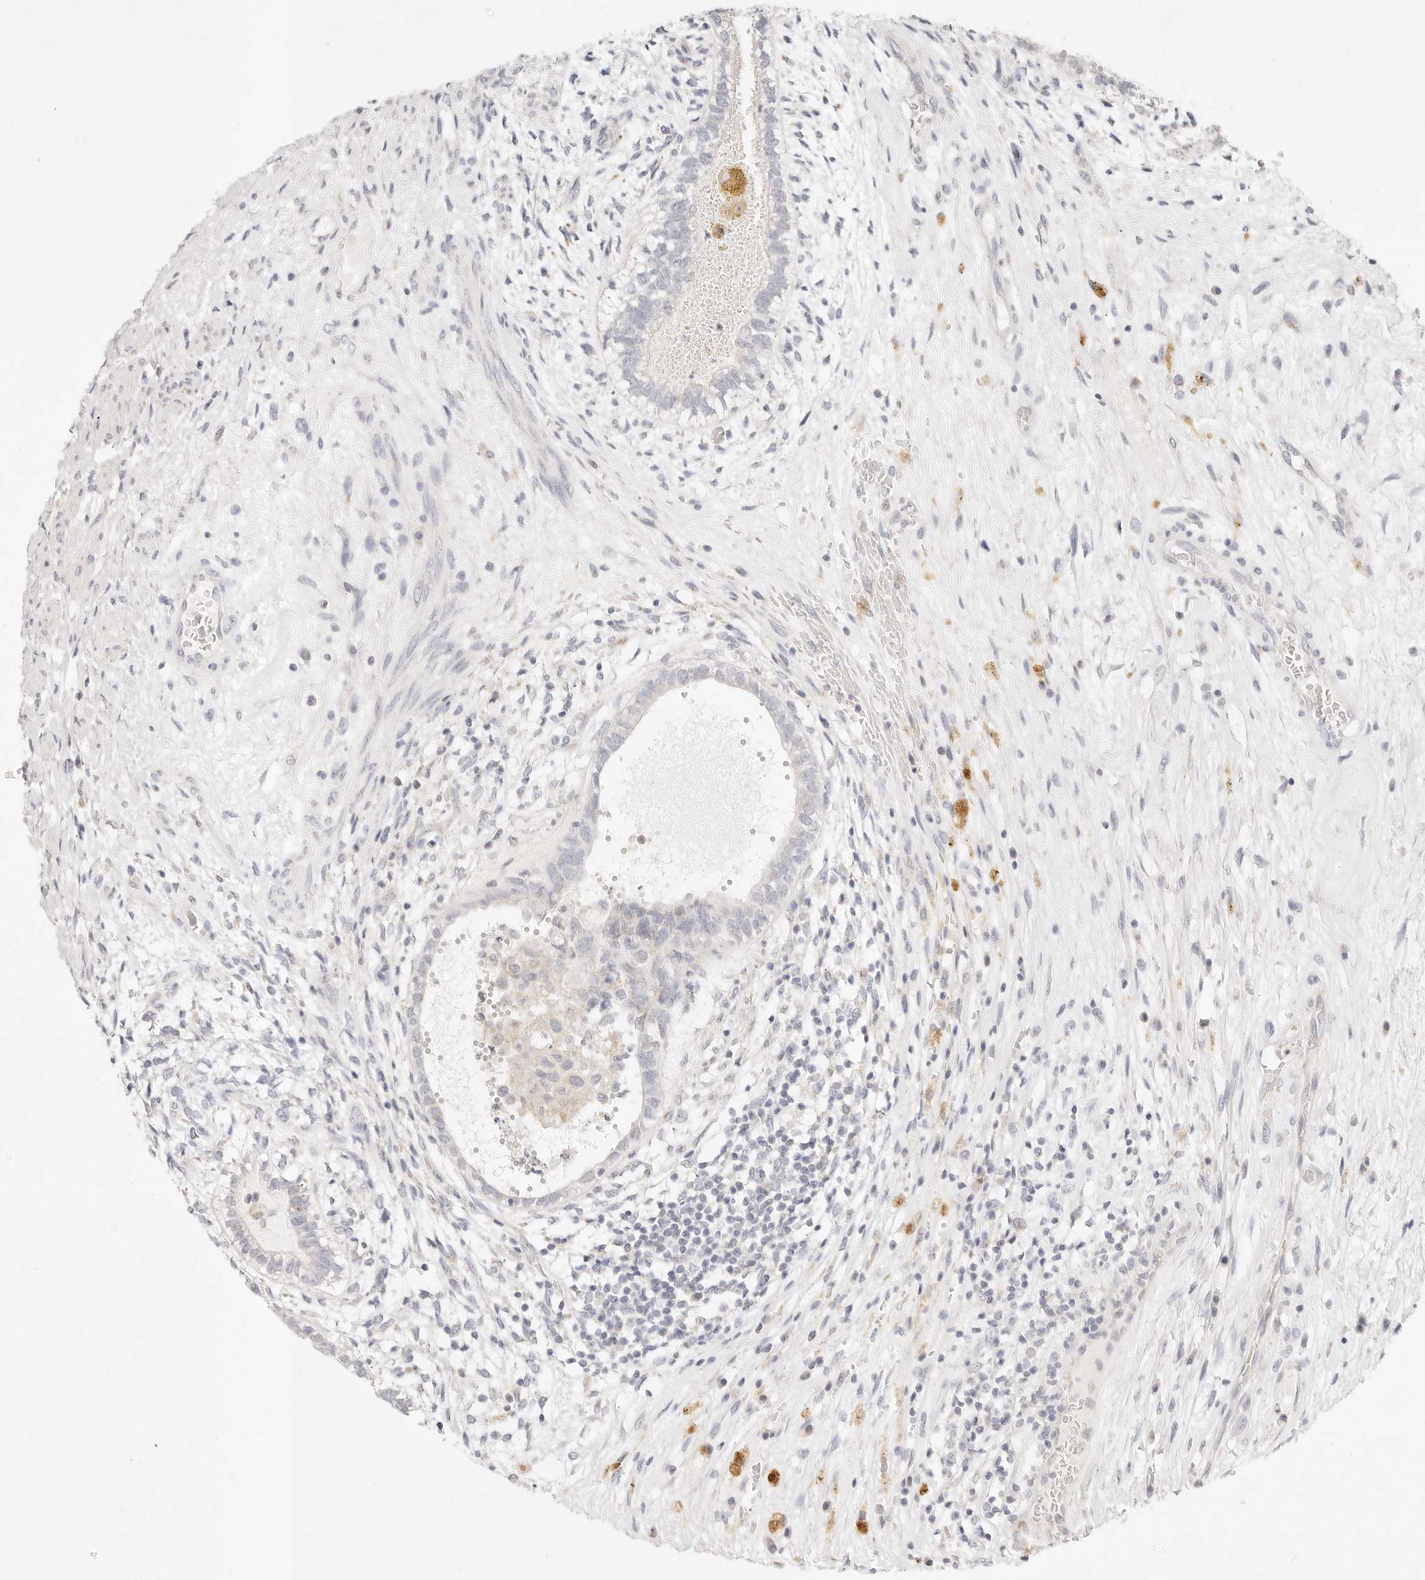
{"staining": {"intensity": "negative", "quantity": "none", "location": "none"}, "tissue": "testis cancer", "cell_type": "Tumor cells", "image_type": "cancer", "snomed": [{"axis": "morphology", "description": "Carcinoma, Embryonal, NOS"}, {"axis": "topography", "description": "Testis"}], "caption": "High magnification brightfield microscopy of testis cancer stained with DAB (brown) and counterstained with hematoxylin (blue): tumor cells show no significant positivity.", "gene": "GPR156", "patient": {"sex": "male", "age": 26}}